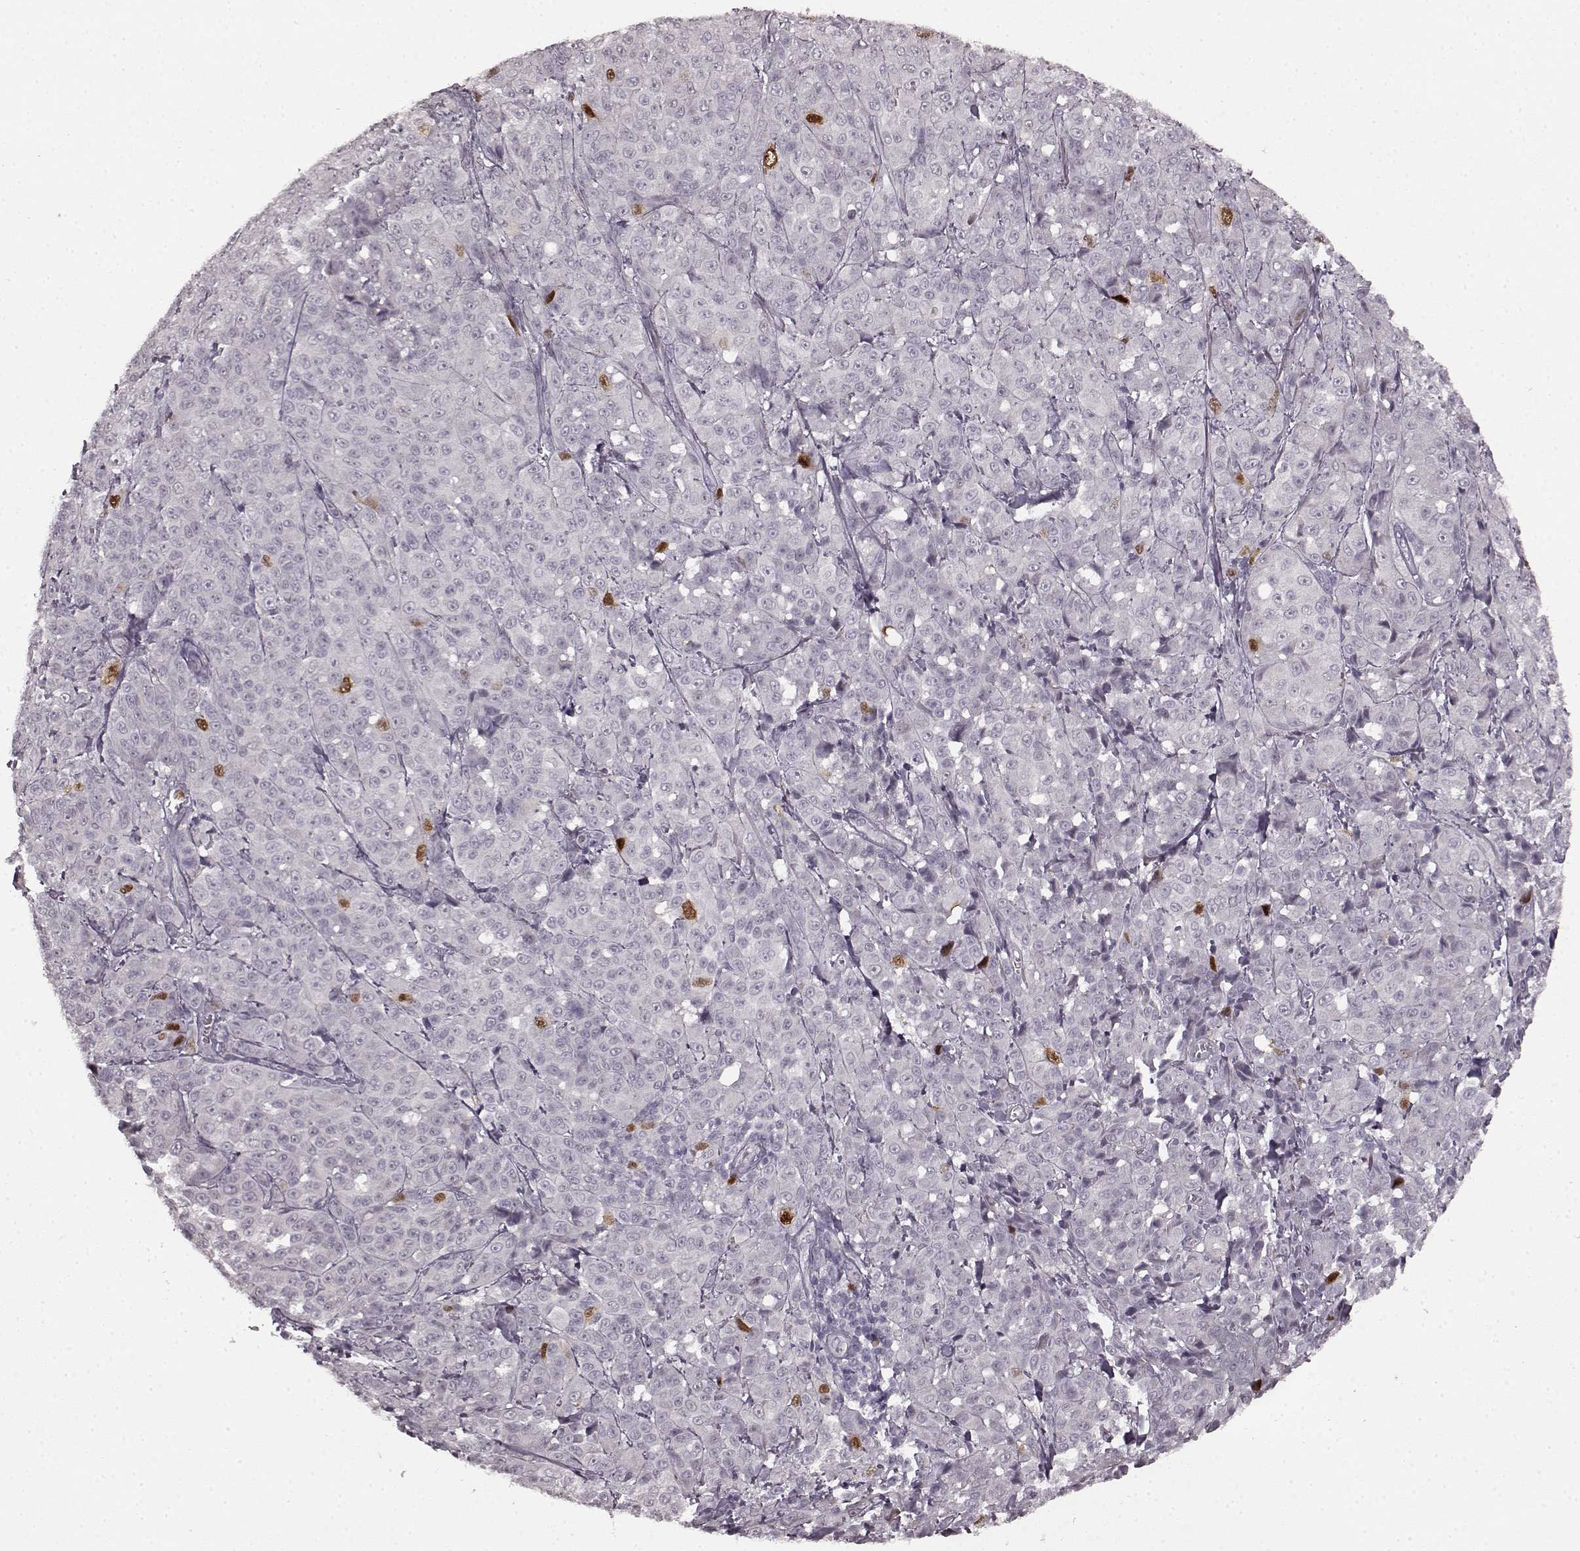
{"staining": {"intensity": "strong", "quantity": "<25%", "location": "nuclear"}, "tissue": "melanoma", "cell_type": "Tumor cells", "image_type": "cancer", "snomed": [{"axis": "morphology", "description": "Malignant melanoma, NOS"}, {"axis": "topography", "description": "Skin"}], "caption": "Immunohistochemical staining of human melanoma demonstrates strong nuclear protein positivity in about <25% of tumor cells. (DAB (3,3'-diaminobenzidine) IHC, brown staining for protein, blue staining for nuclei).", "gene": "CCNA2", "patient": {"sex": "male", "age": 89}}